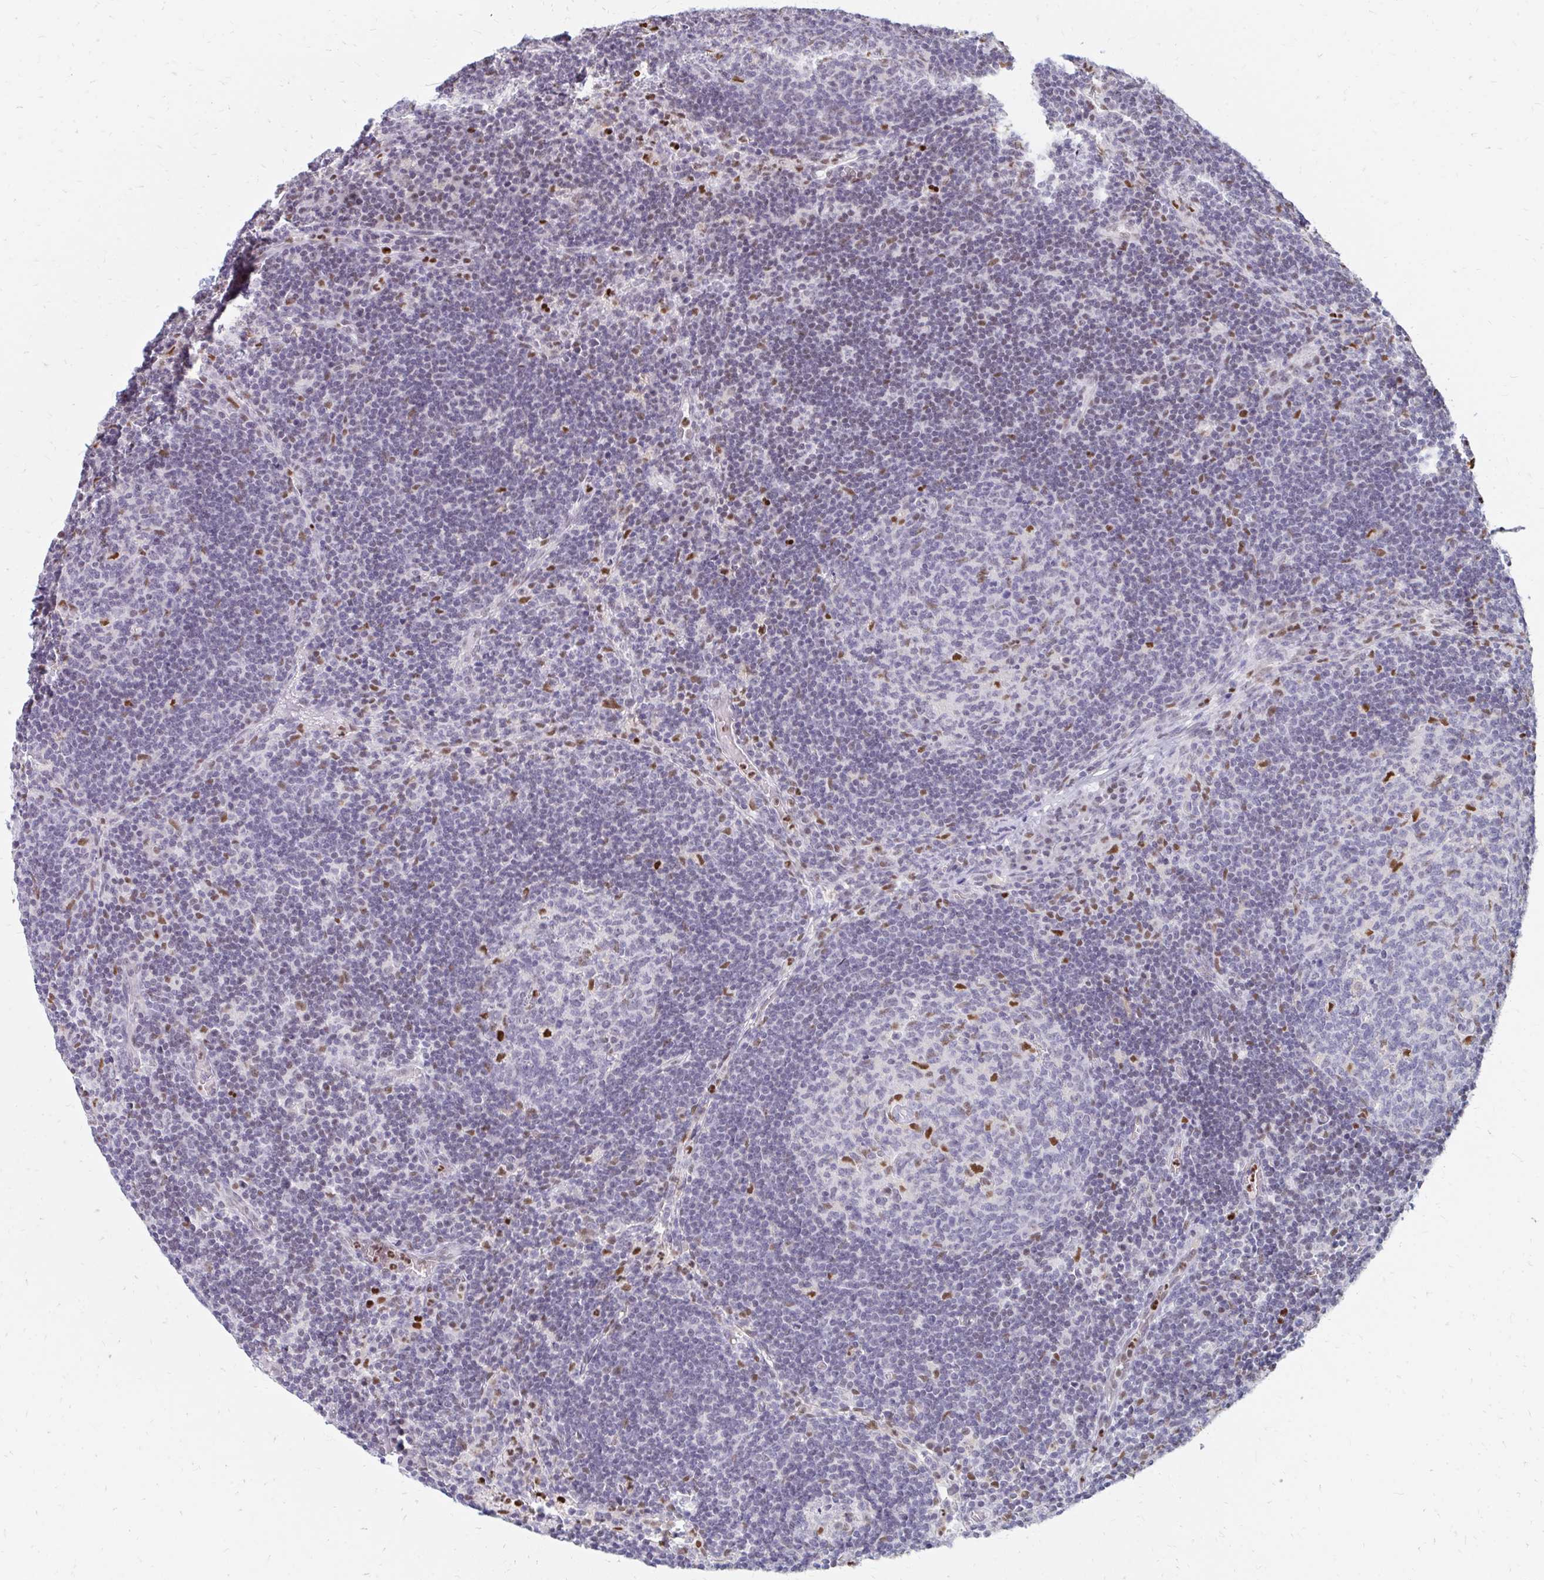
{"staining": {"intensity": "strong", "quantity": "<25%", "location": "nuclear"}, "tissue": "lymph node", "cell_type": "Germinal center cells", "image_type": "normal", "snomed": [{"axis": "morphology", "description": "Normal tissue, NOS"}, {"axis": "topography", "description": "Lymph node"}], "caption": "Benign lymph node displays strong nuclear staining in approximately <25% of germinal center cells.", "gene": "PLK3", "patient": {"sex": "male", "age": 67}}